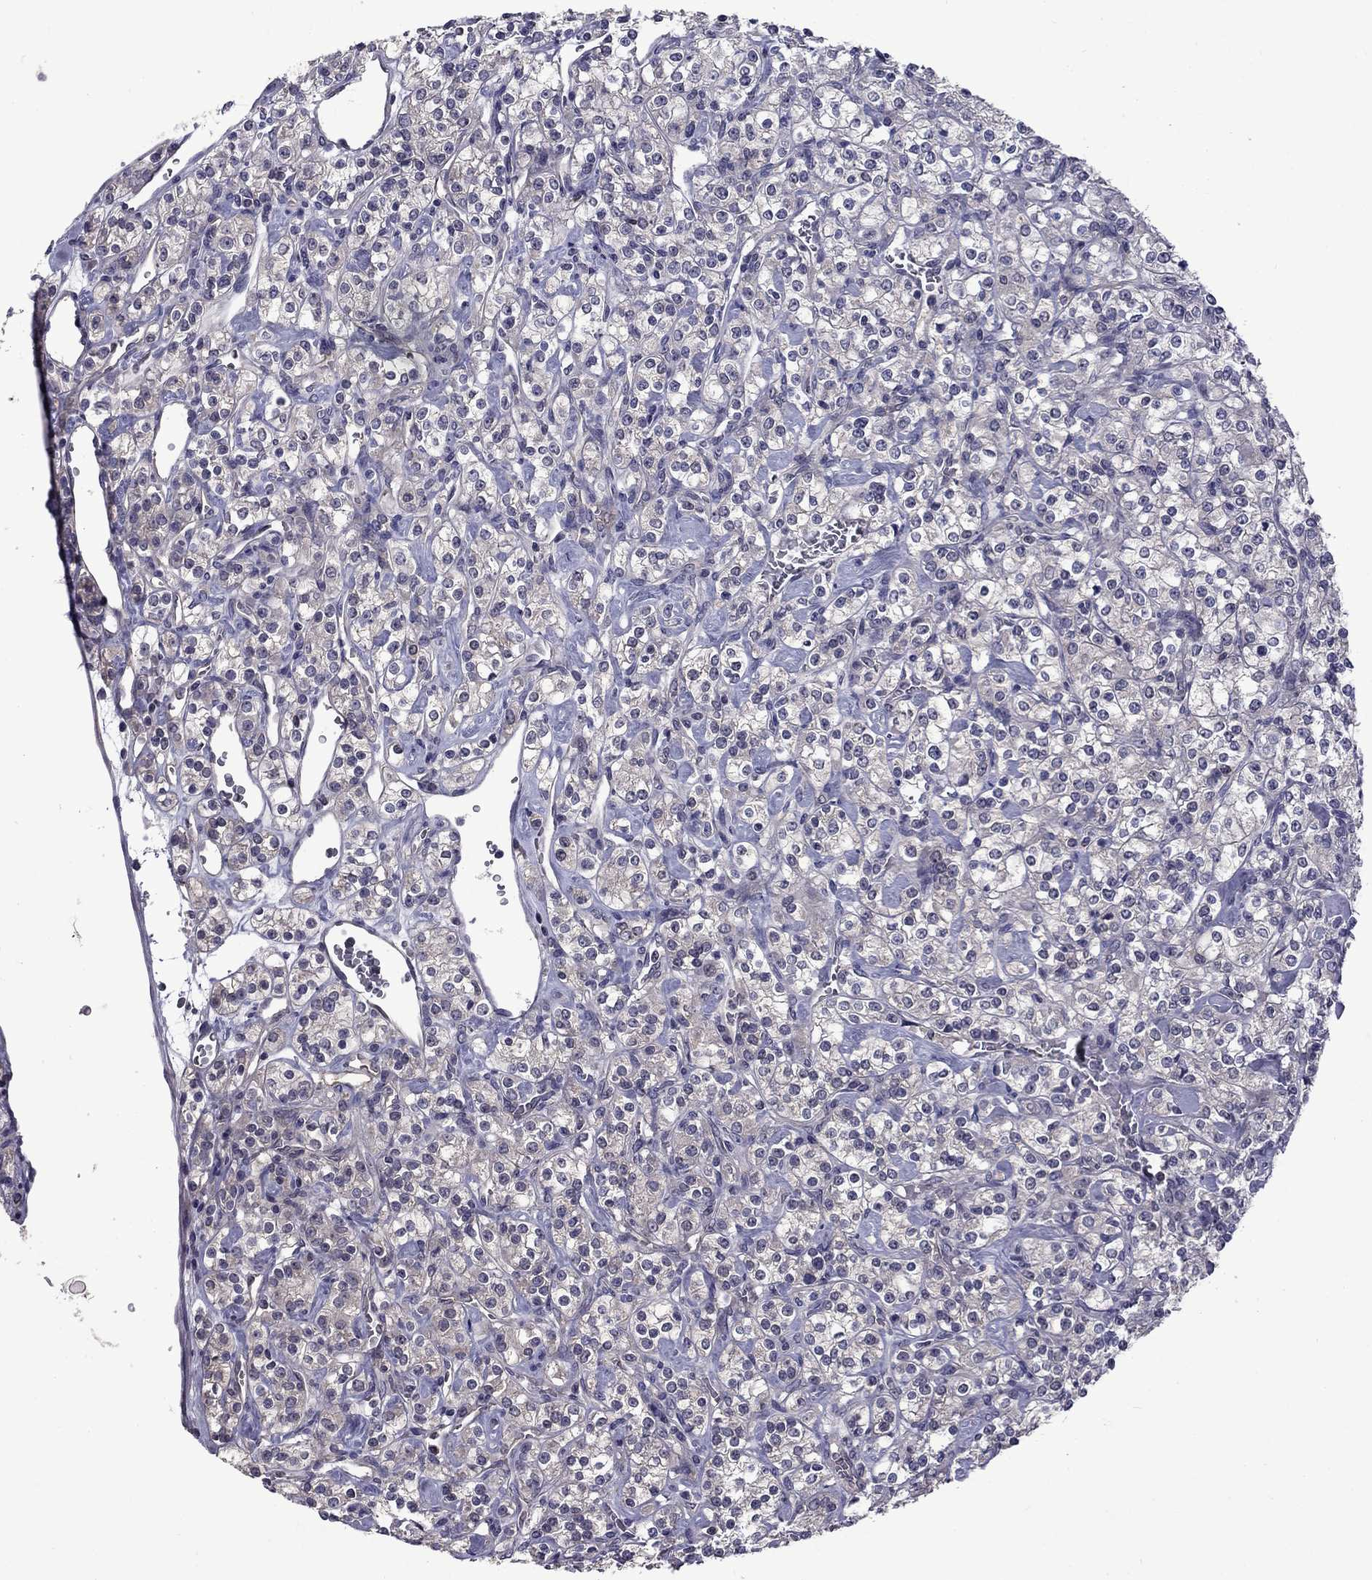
{"staining": {"intensity": "negative", "quantity": "none", "location": "none"}, "tissue": "renal cancer", "cell_type": "Tumor cells", "image_type": "cancer", "snomed": [{"axis": "morphology", "description": "Adenocarcinoma, NOS"}, {"axis": "topography", "description": "Kidney"}], "caption": "Immunohistochemistry of human renal cancer displays no positivity in tumor cells.", "gene": "SNTA1", "patient": {"sex": "male", "age": 77}}